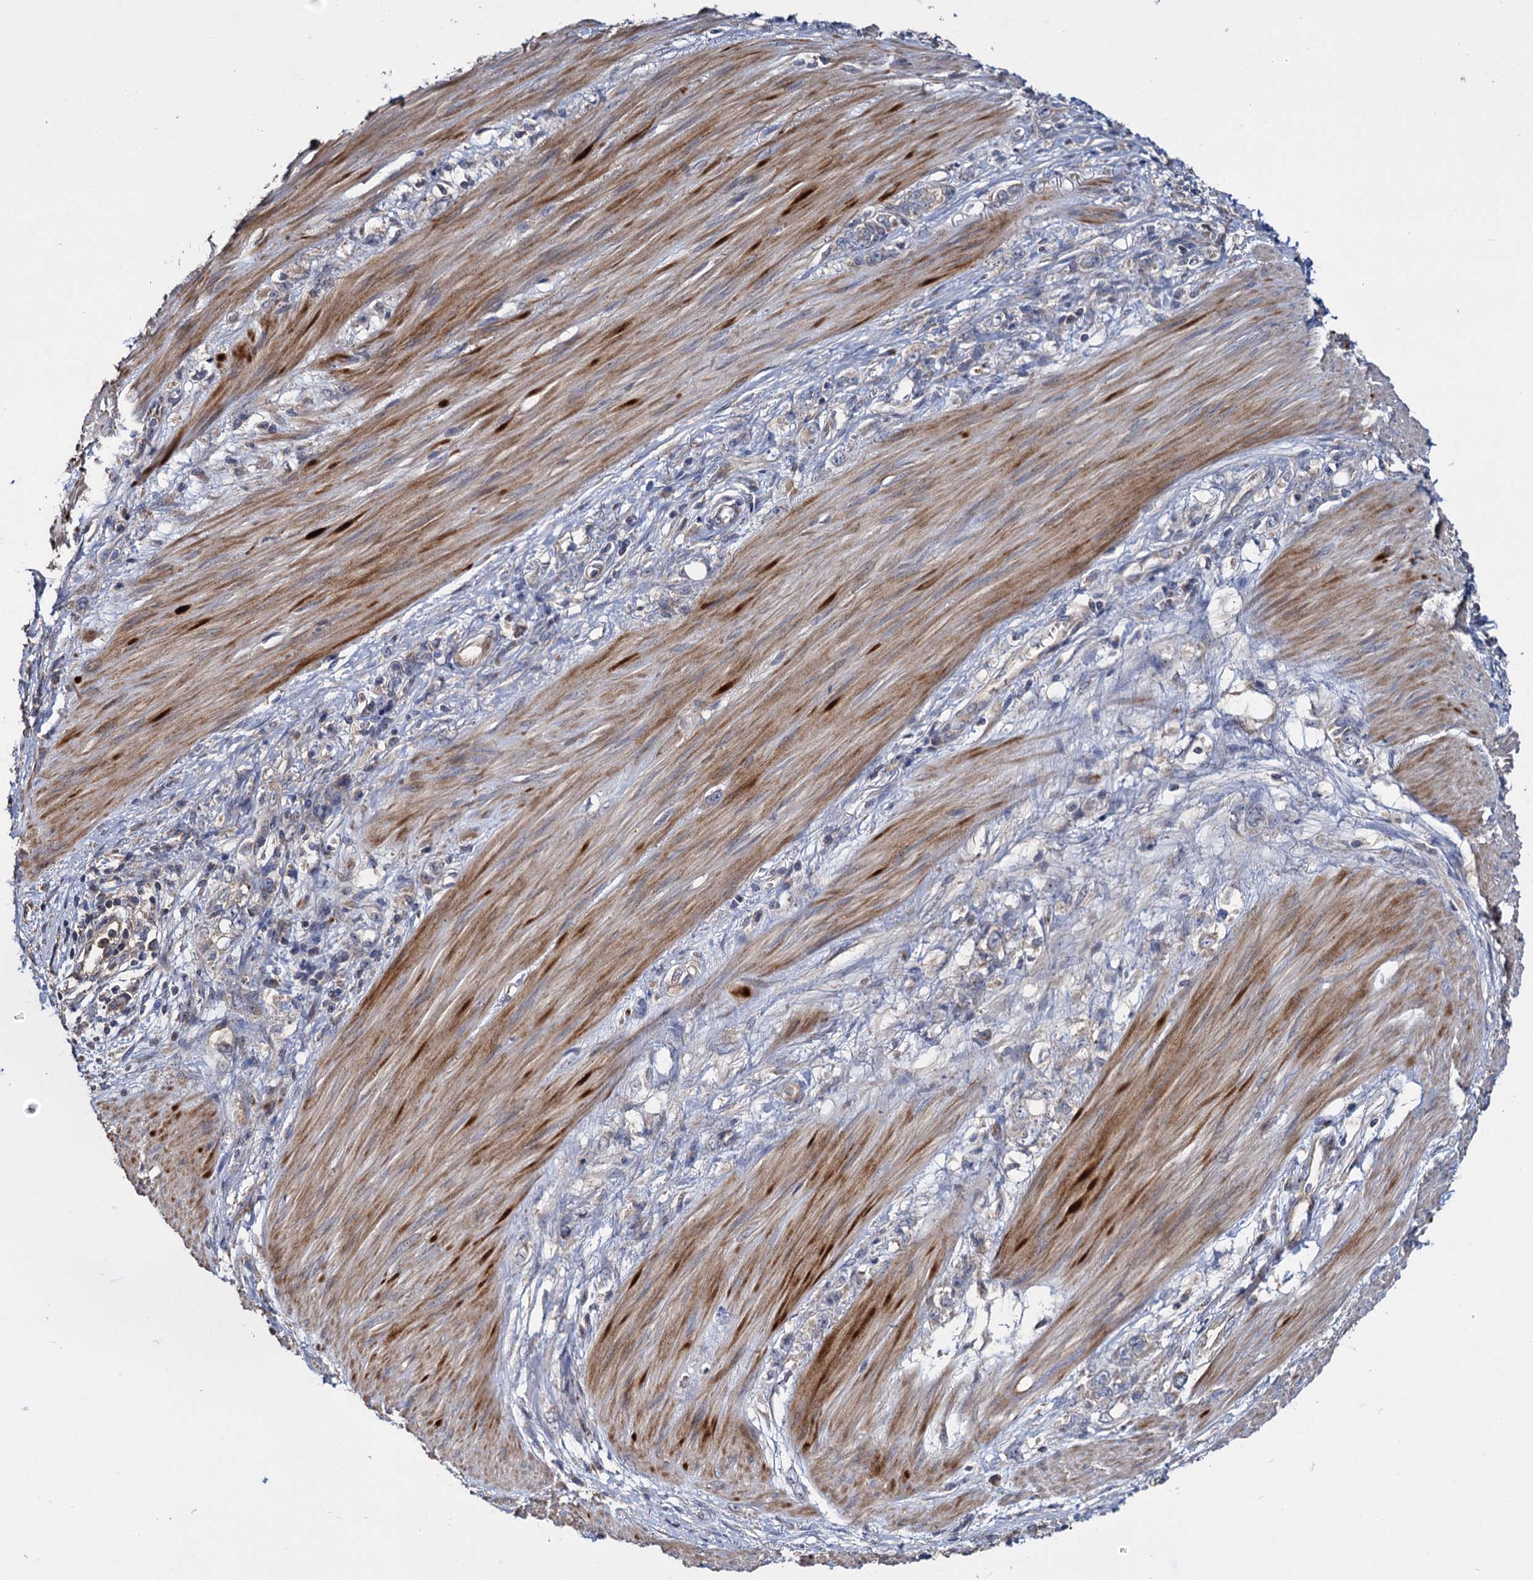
{"staining": {"intensity": "weak", "quantity": "25%-75%", "location": "cytoplasmic/membranous"}, "tissue": "stomach cancer", "cell_type": "Tumor cells", "image_type": "cancer", "snomed": [{"axis": "morphology", "description": "Adenocarcinoma, NOS"}, {"axis": "topography", "description": "Stomach"}], "caption": "Brown immunohistochemical staining in stomach cancer reveals weak cytoplasmic/membranous expression in about 25%-75% of tumor cells.", "gene": "CEP192", "patient": {"sex": "female", "age": 76}}